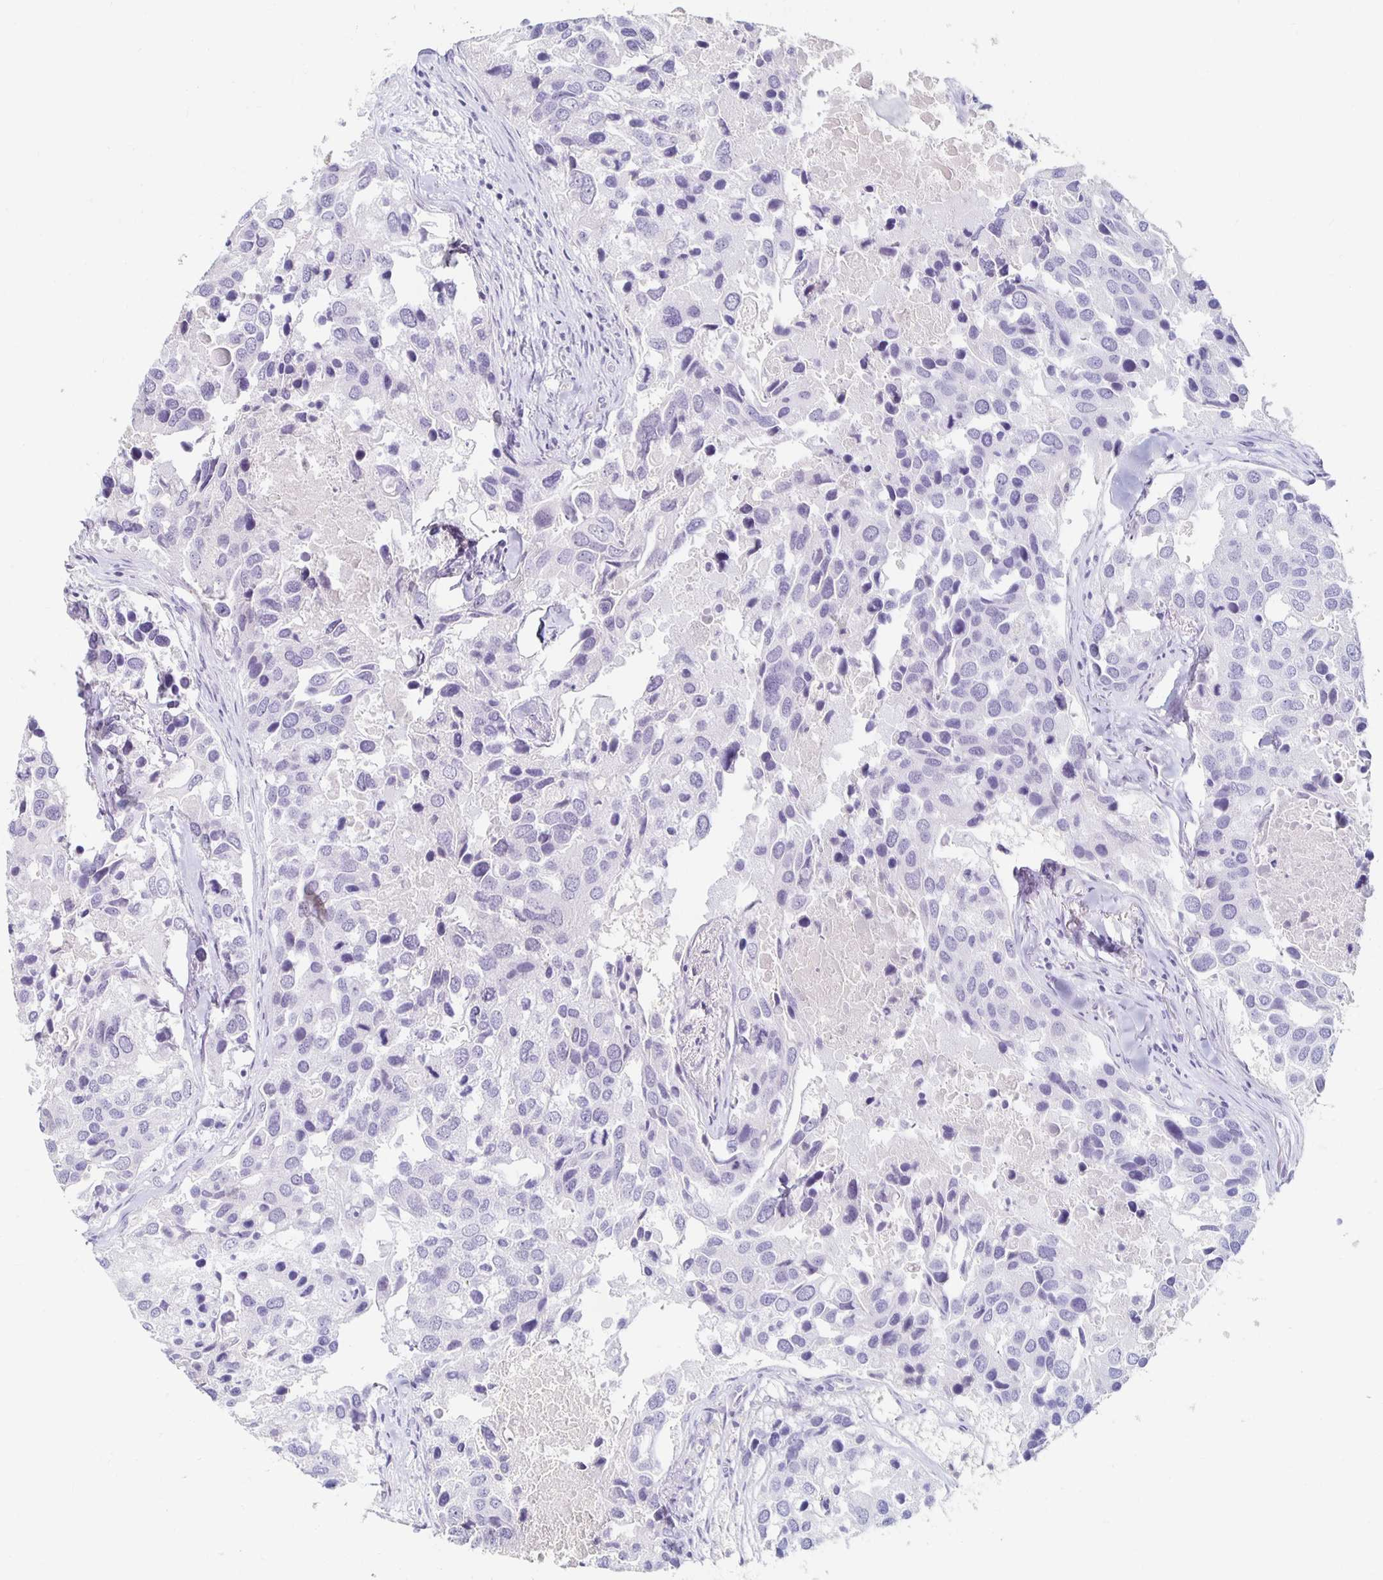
{"staining": {"intensity": "negative", "quantity": "none", "location": "none"}, "tissue": "breast cancer", "cell_type": "Tumor cells", "image_type": "cancer", "snomed": [{"axis": "morphology", "description": "Duct carcinoma"}, {"axis": "topography", "description": "Breast"}], "caption": "There is no significant staining in tumor cells of breast cancer.", "gene": "KCNQ2", "patient": {"sex": "female", "age": 83}}